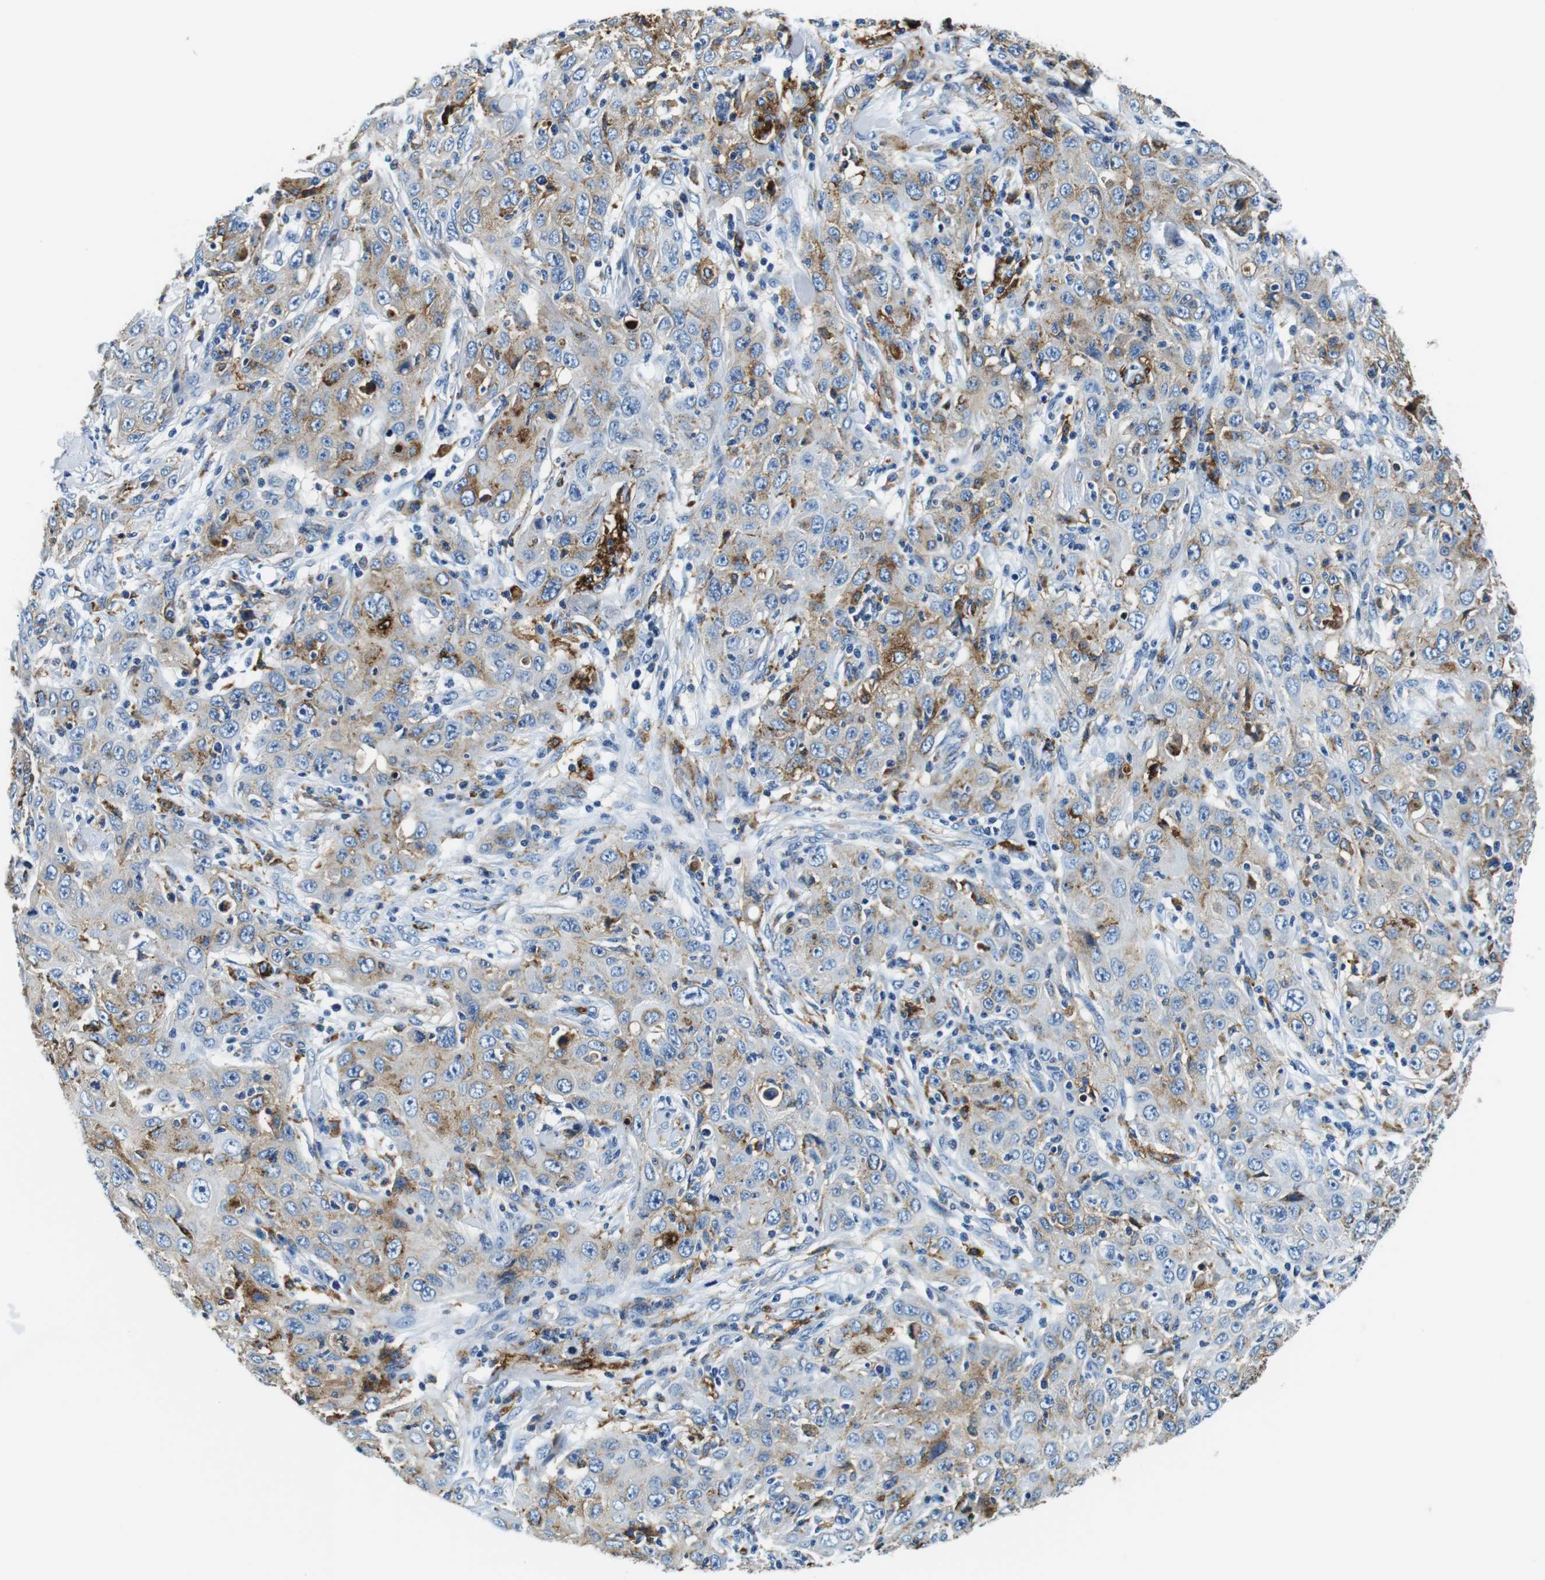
{"staining": {"intensity": "weak", "quantity": "25%-75%", "location": "cytoplasmic/membranous"}, "tissue": "skin cancer", "cell_type": "Tumor cells", "image_type": "cancer", "snomed": [{"axis": "morphology", "description": "Squamous cell carcinoma, NOS"}, {"axis": "topography", "description": "Skin"}], "caption": "DAB (3,3'-diaminobenzidine) immunohistochemical staining of squamous cell carcinoma (skin) displays weak cytoplasmic/membranous protein positivity in approximately 25%-75% of tumor cells.", "gene": "HLA-DRB1", "patient": {"sex": "female", "age": 88}}